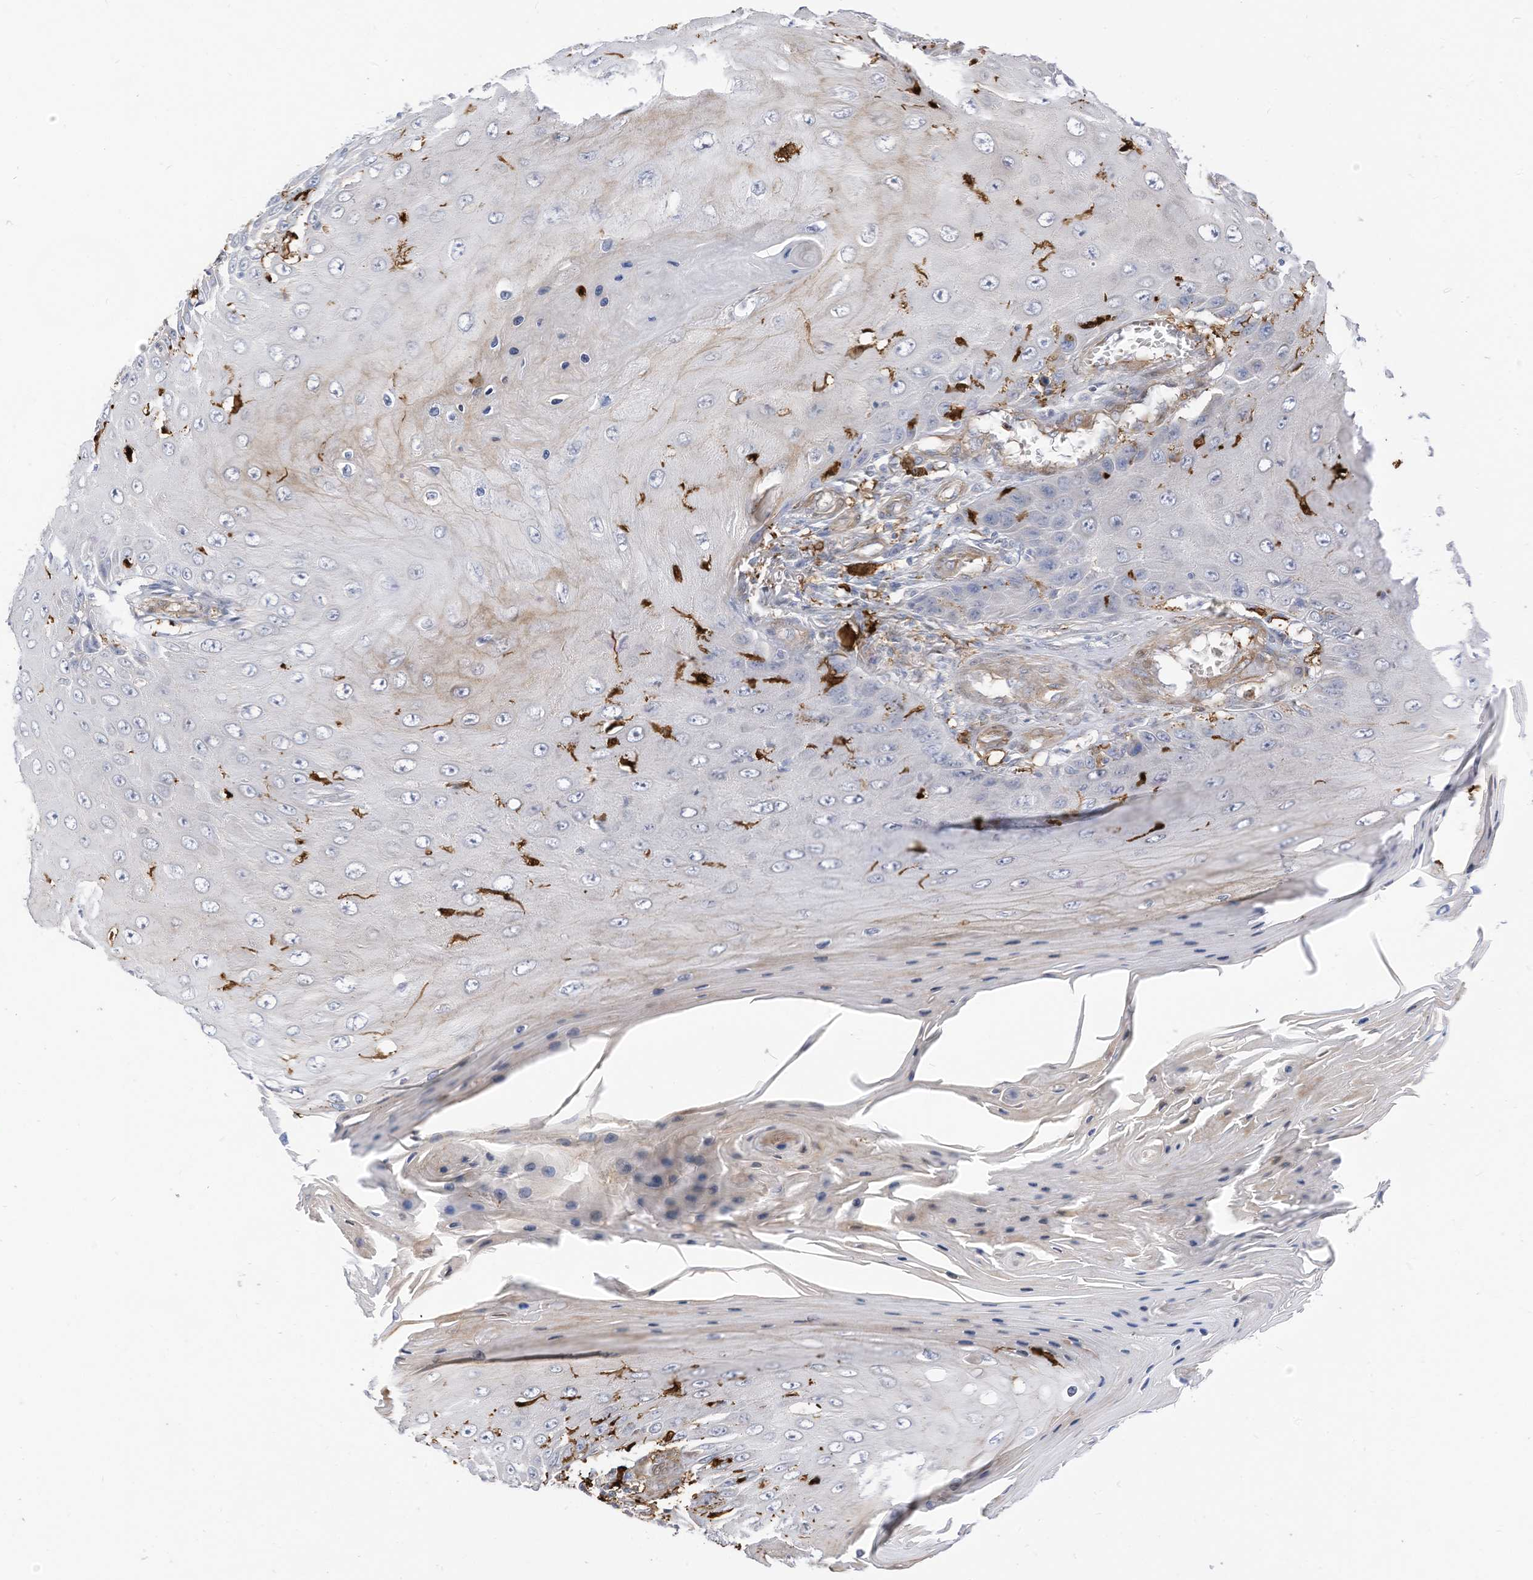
{"staining": {"intensity": "negative", "quantity": "none", "location": "none"}, "tissue": "skin cancer", "cell_type": "Tumor cells", "image_type": "cancer", "snomed": [{"axis": "morphology", "description": "Squamous cell carcinoma, NOS"}, {"axis": "topography", "description": "Skin"}], "caption": "High power microscopy photomicrograph of an immunohistochemistry image of skin cancer (squamous cell carcinoma), revealing no significant staining in tumor cells.", "gene": "ATP13A1", "patient": {"sex": "female", "age": 73}}